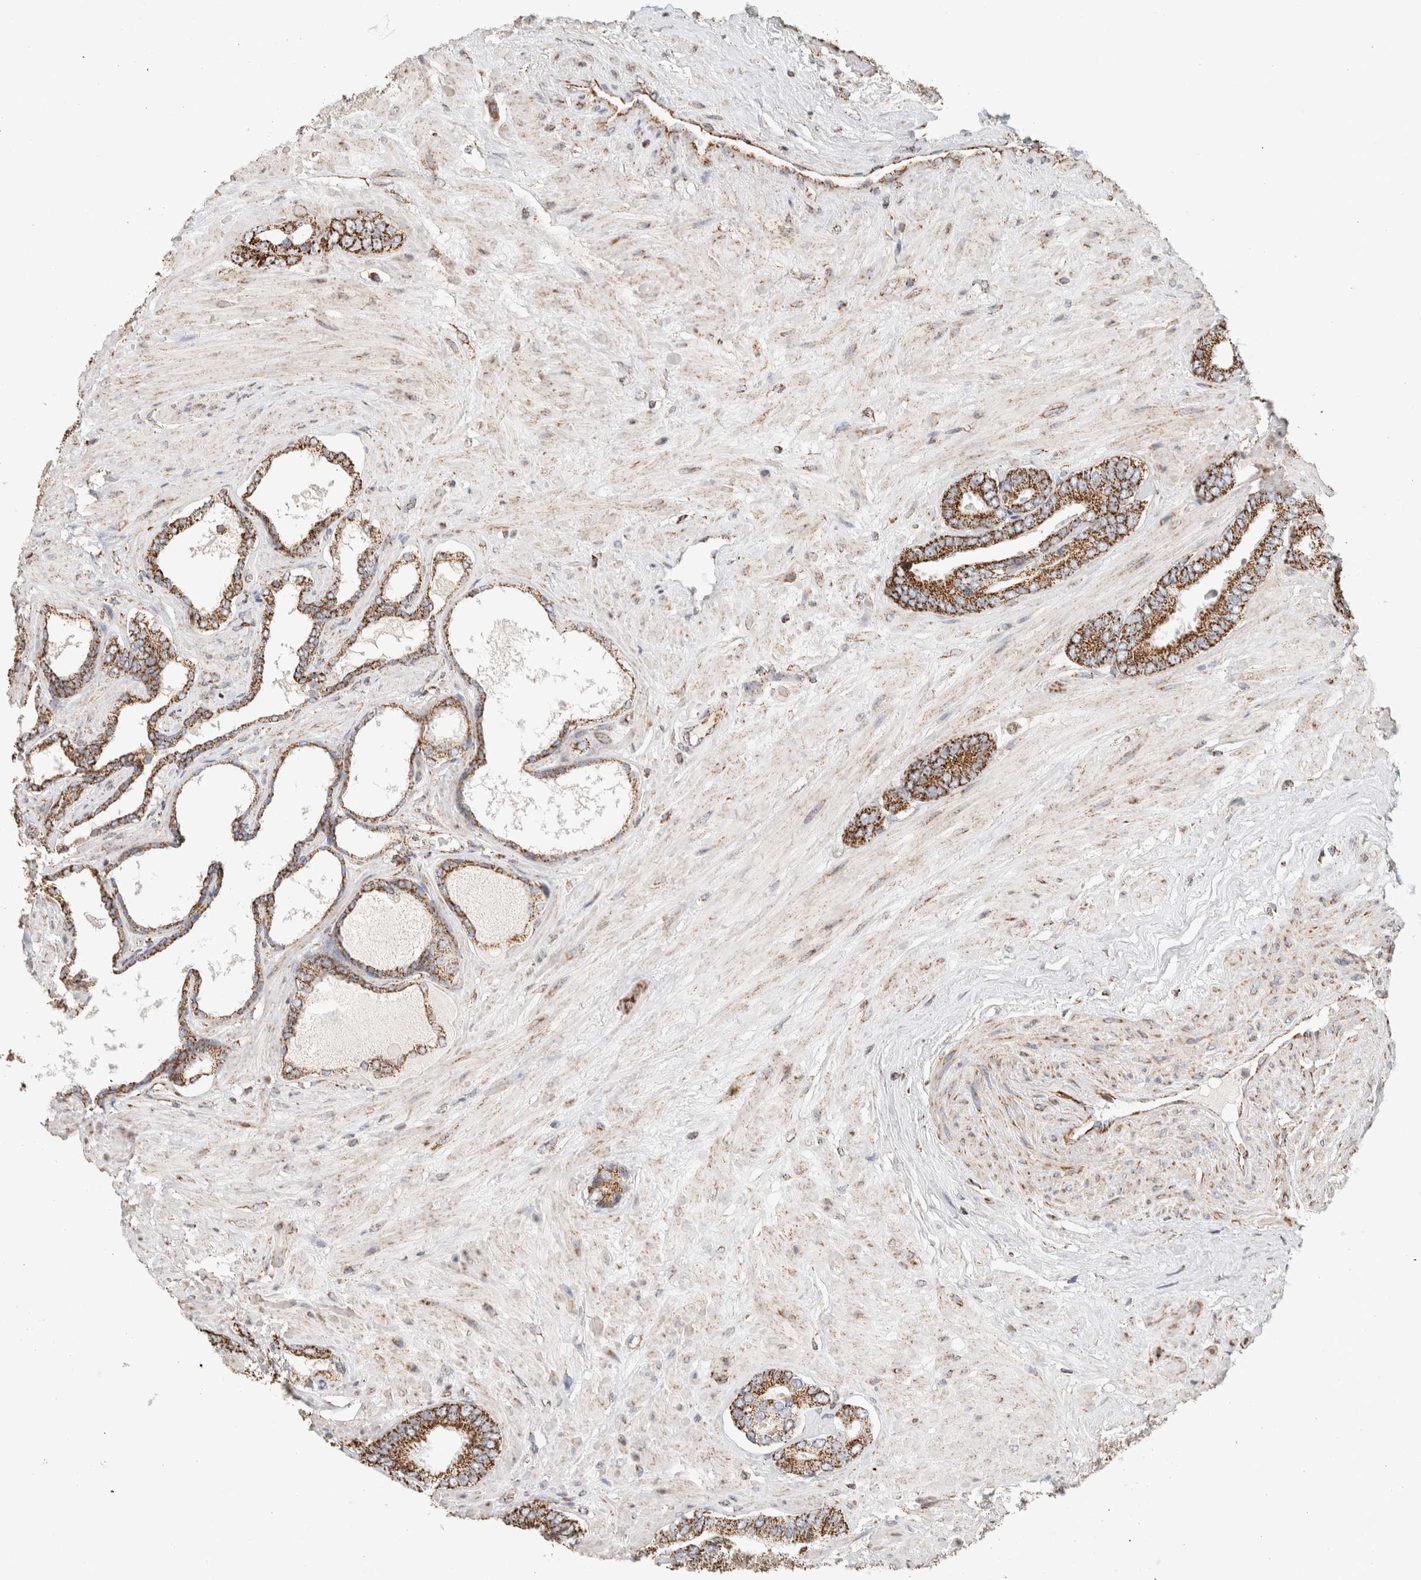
{"staining": {"intensity": "strong", "quantity": ">75%", "location": "cytoplasmic/membranous"}, "tissue": "prostate cancer", "cell_type": "Tumor cells", "image_type": "cancer", "snomed": [{"axis": "morphology", "description": "Adenocarcinoma, Low grade"}, {"axis": "topography", "description": "Prostate"}], "caption": "Low-grade adenocarcinoma (prostate) was stained to show a protein in brown. There is high levels of strong cytoplasmic/membranous staining in about >75% of tumor cells.", "gene": "C1QBP", "patient": {"sex": "male", "age": 71}}